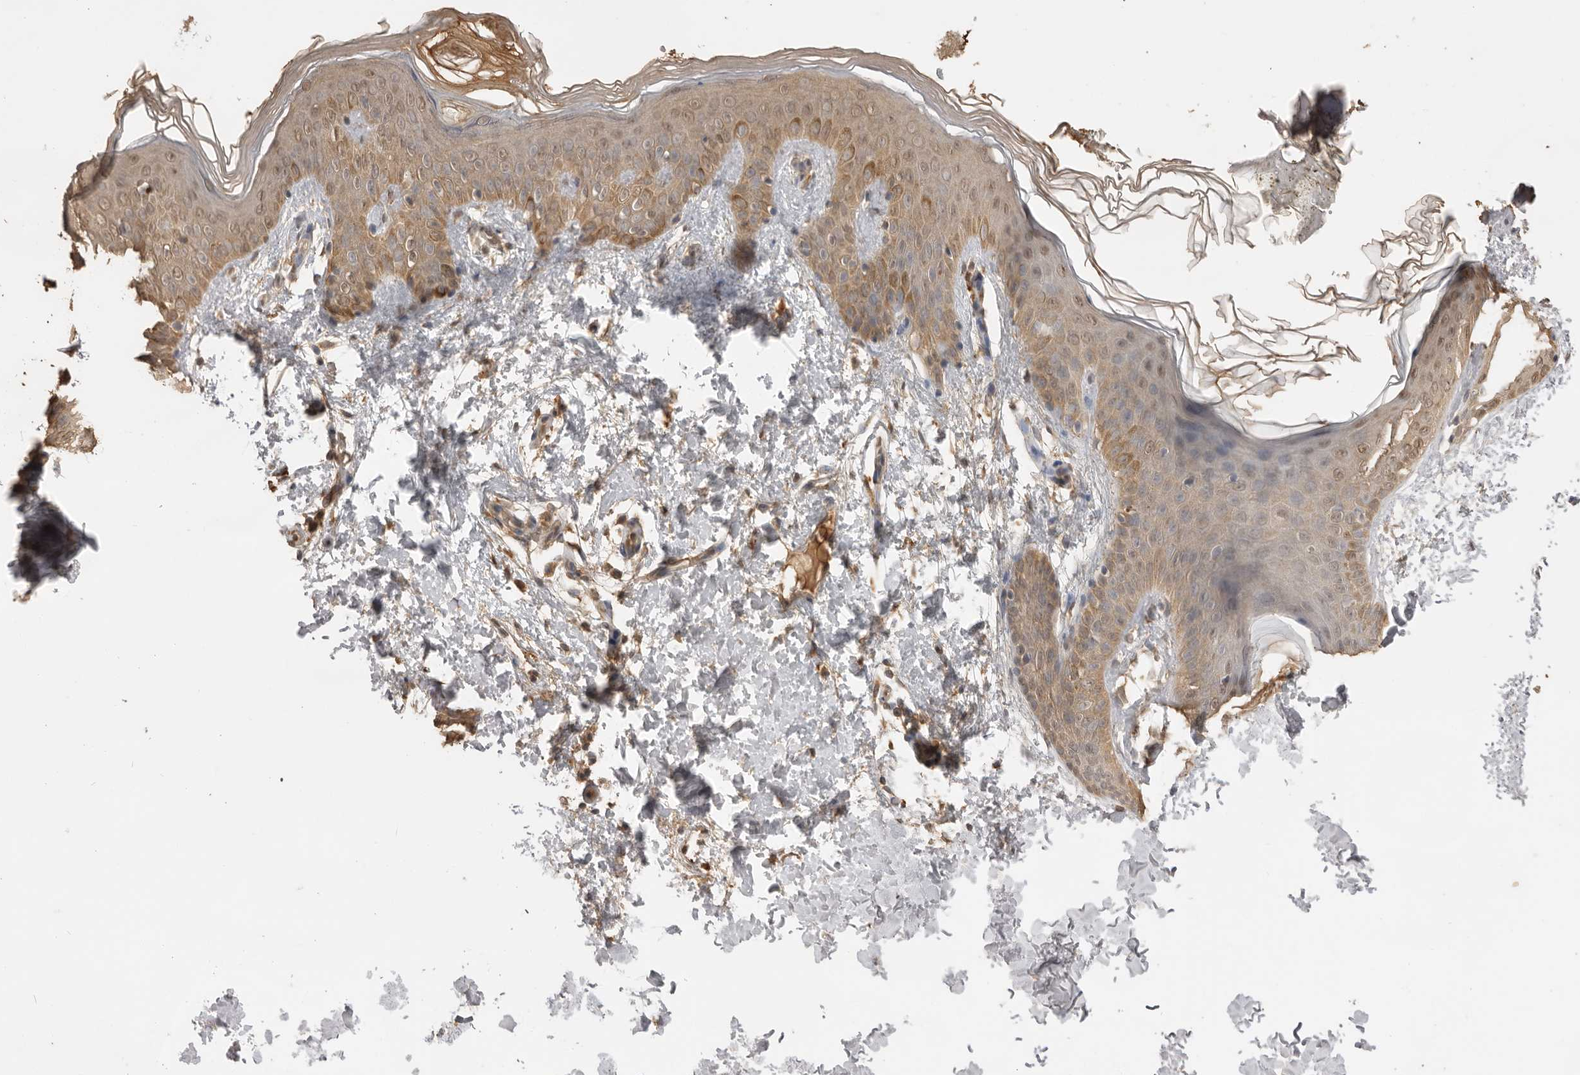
{"staining": {"intensity": "negative", "quantity": "none", "location": "none"}, "tissue": "skin", "cell_type": "Fibroblasts", "image_type": "normal", "snomed": [{"axis": "morphology", "description": "Normal tissue, NOS"}, {"axis": "morphology", "description": "Neoplasm, benign, NOS"}, {"axis": "topography", "description": "Skin"}, {"axis": "topography", "description": "Soft tissue"}], "caption": "Immunohistochemistry of normal human skin demonstrates no staining in fibroblasts.", "gene": "JAG2", "patient": {"sex": "male", "age": 26}}